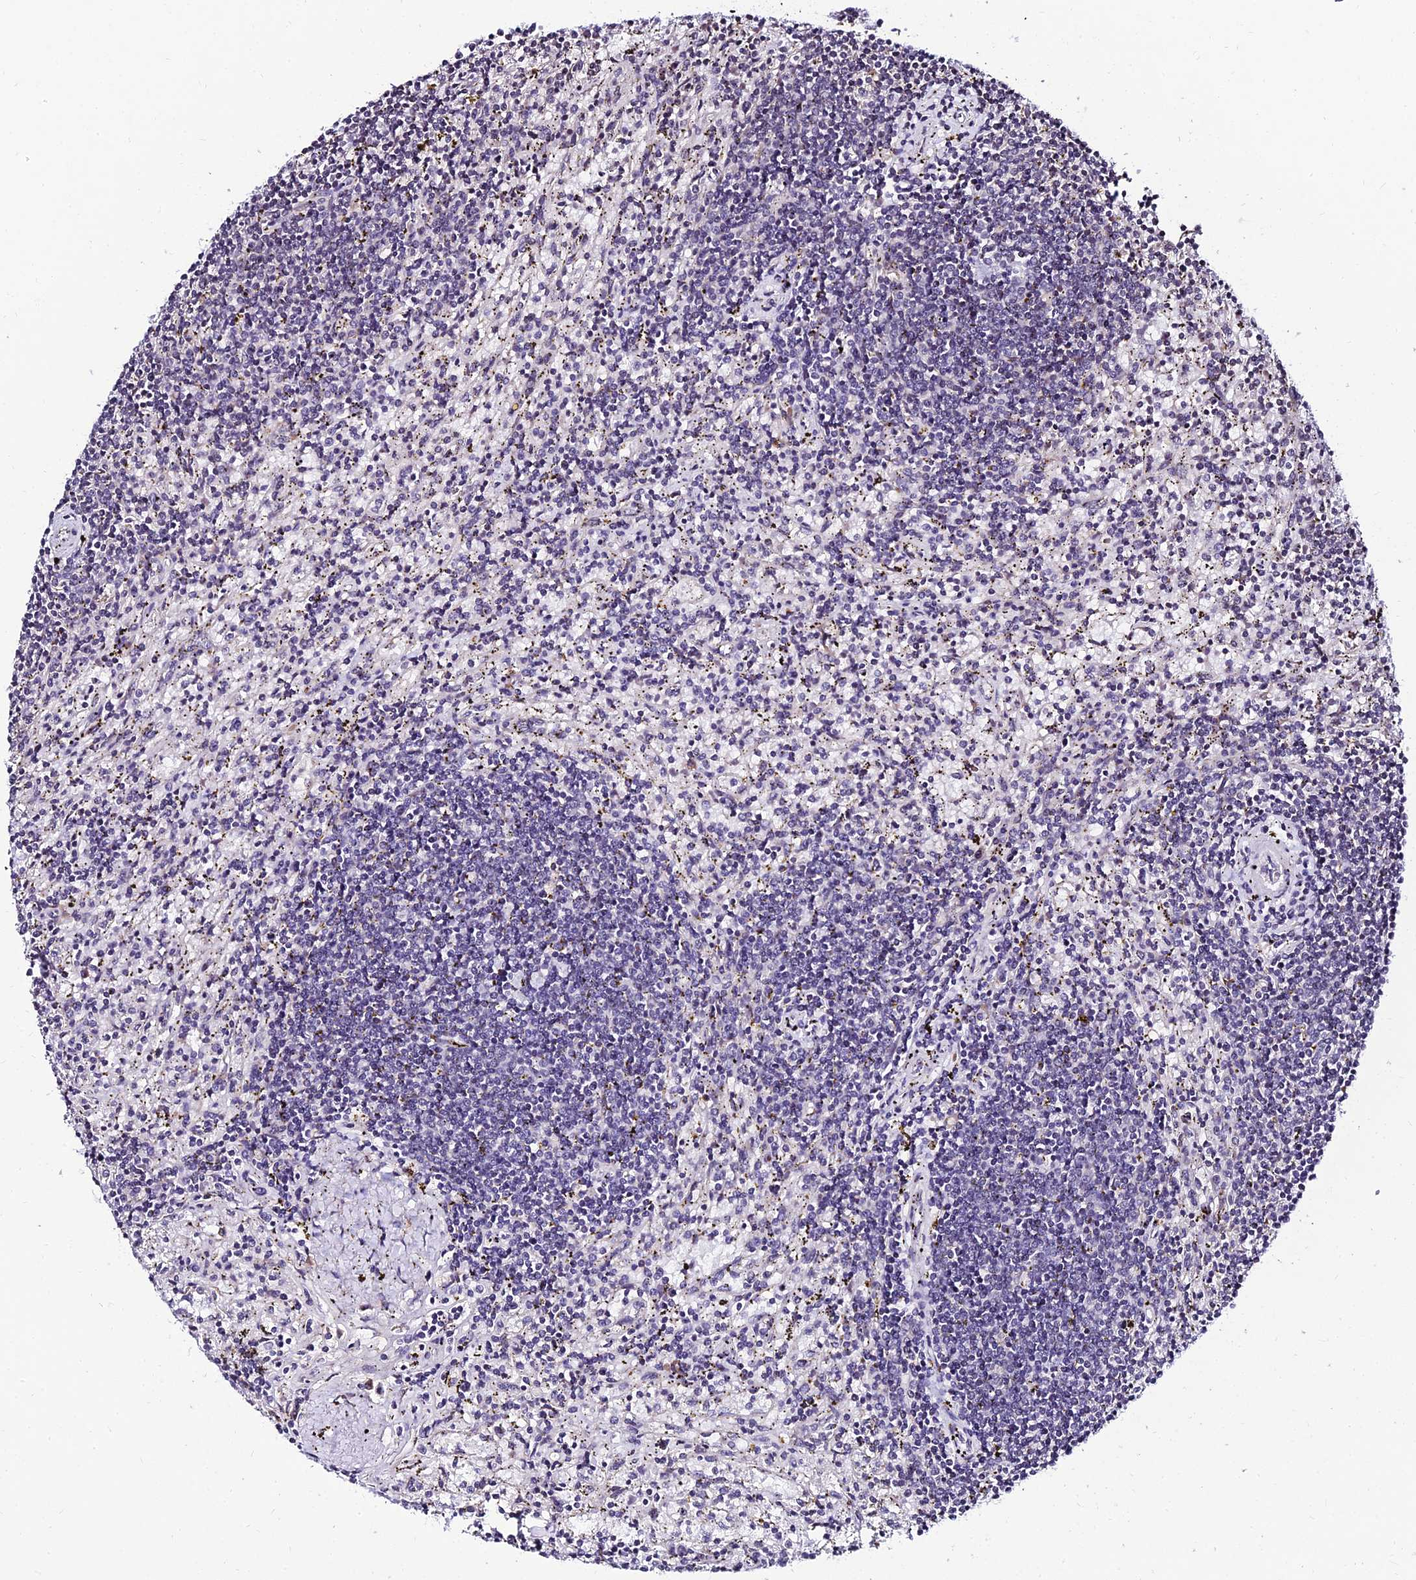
{"staining": {"intensity": "negative", "quantity": "none", "location": "none"}, "tissue": "lymphoma", "cell_type": "Tumor cells", "image_type": "cancer", "snomed": [{"axis": "morphology", "description": "Malignant lymphoma, non-Hodgkin's type, Low grade"}, {"axis": "topography", "description": "Spleen"}], "caption": "Histopathology image shows no significant protein positivity in tumor cells of low-grade malignant lymphoma, non-Hodgkin's type.", "gene": "CDNF", "patient": {"sex": "male", "age": 76}}